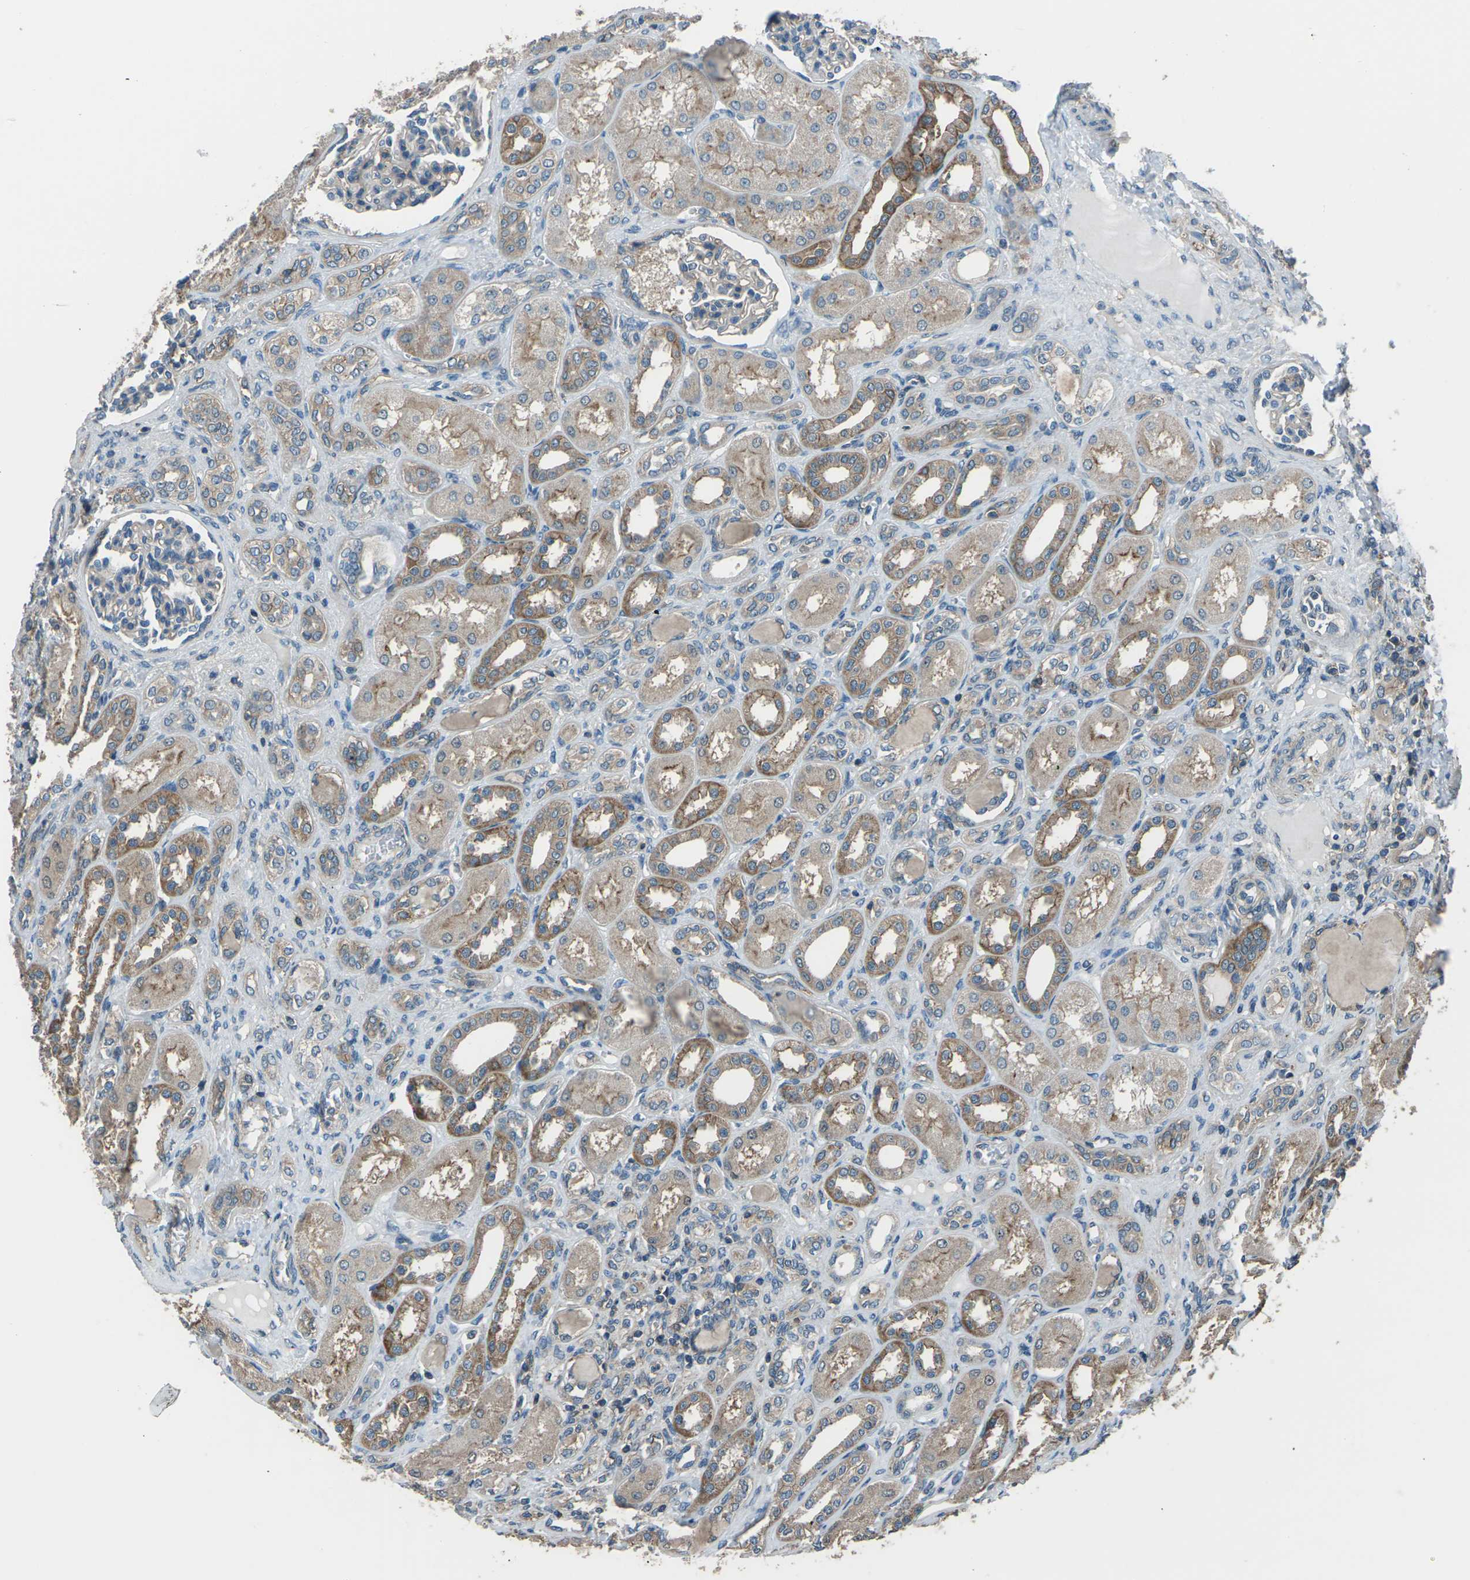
{"staining": {"intensity": "negative", "quantity": "none", "location": "none"}, "tissue": "kidney", "cell_type": "Cells in glomeruli", "image_type": "normal", "snomed": [{"axis": "morphology", "description": "Normal tissue, NOS"}, {"axis": "topography", "description": "Kidney"}], "caption": "Human kidney stained for a protein using immunohistochemistry (IHC) reveals no expression in cells in glomeruli.", "gene": "CMTM4", "patient": {"sex": "male", "age": 7}}